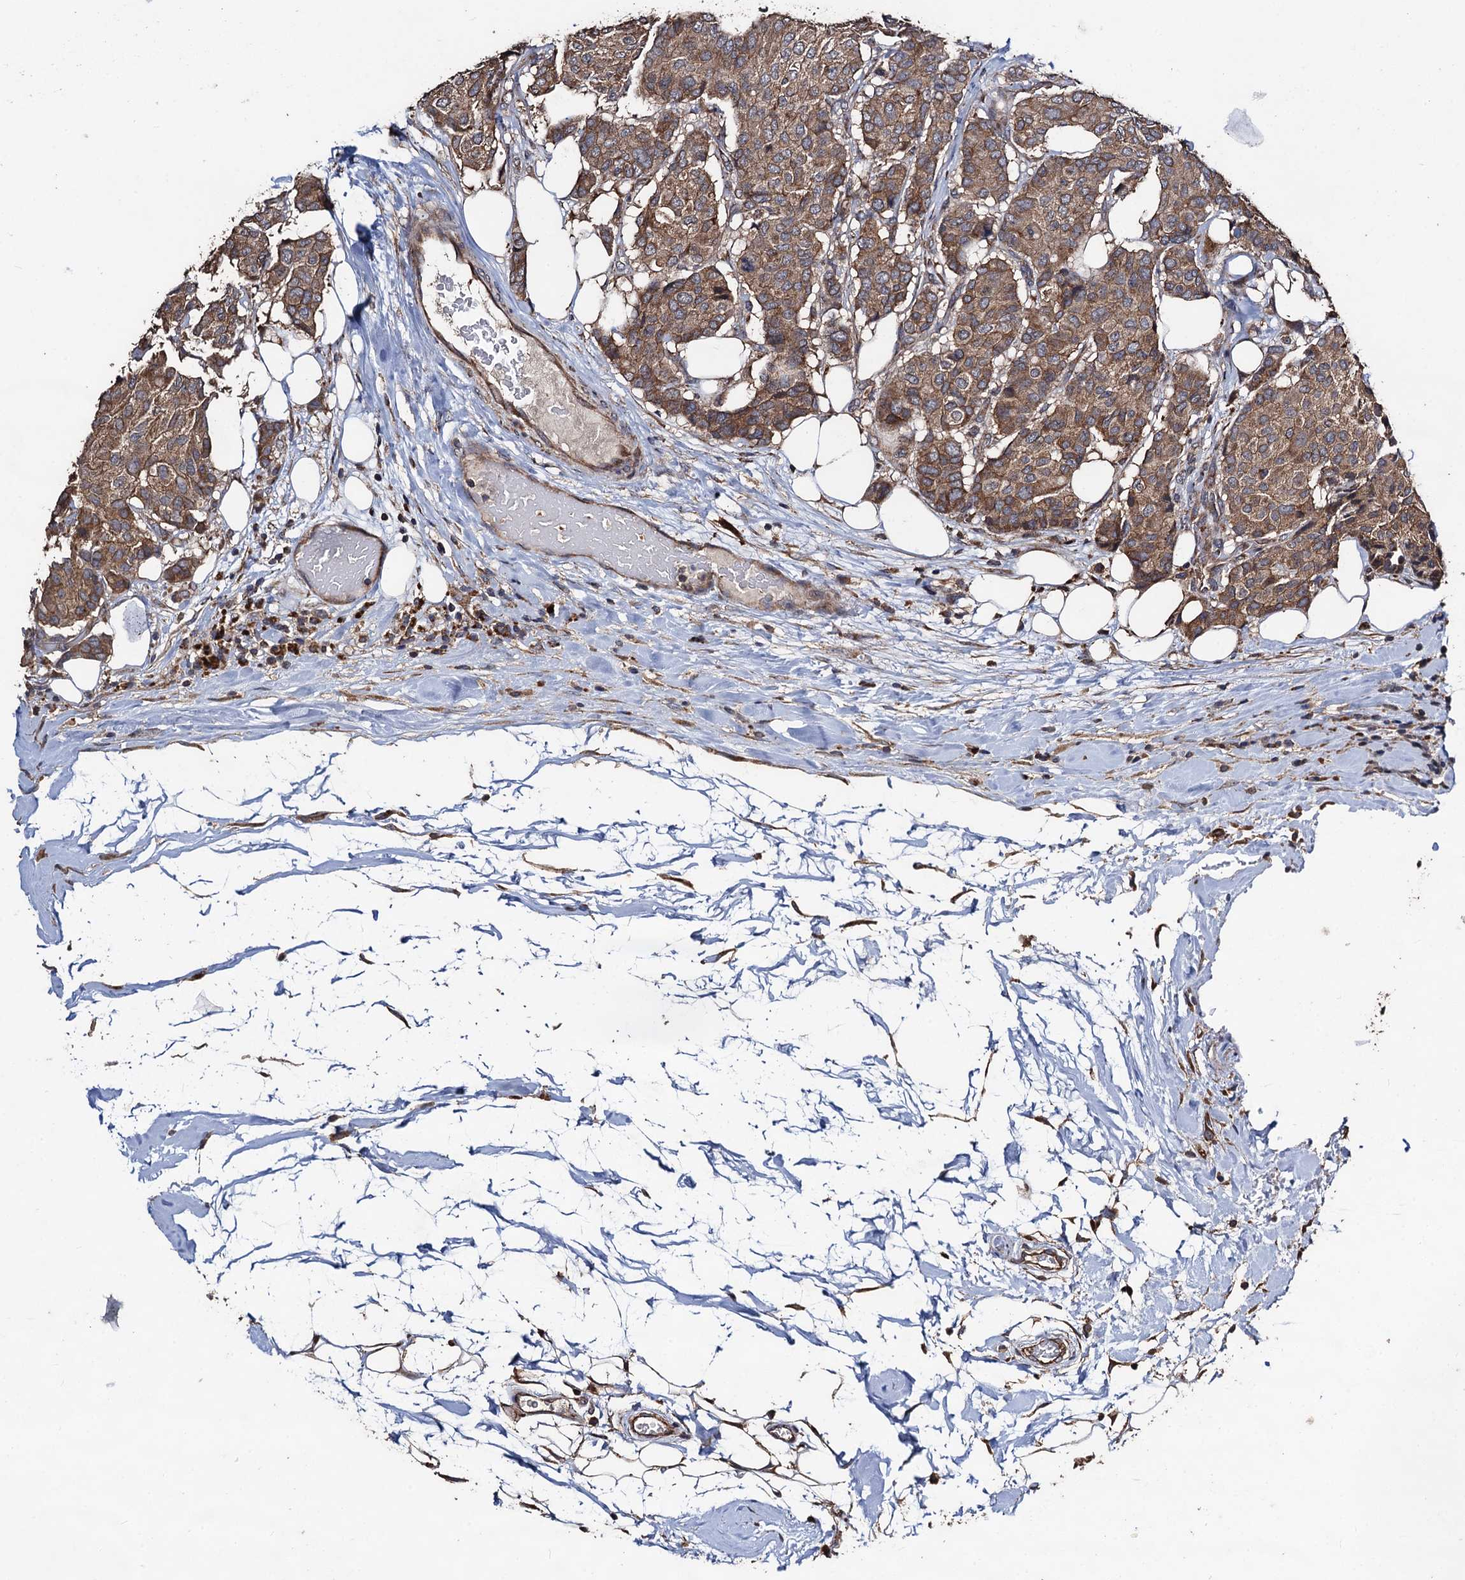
{"staining": {"intensity": "moderate", "quantity": ">75%", "location": "cytoplasmic/membranous"}, "tissue": "breast cancer", "cell_type": "Tumor cells", "image_type": "cancer", "snomed": [{"axis": "morphology", "description": "Duct carcinoma"}, {"axis": "topography", "description": "Breast"}], "caption": "Protein staining reveals moderate cytoplasmic/membranous expression in approximately >75% of tumor cells in breast cancer.", "gene": "PPTC7", "patient": {"sex": "female", "age": 75}}